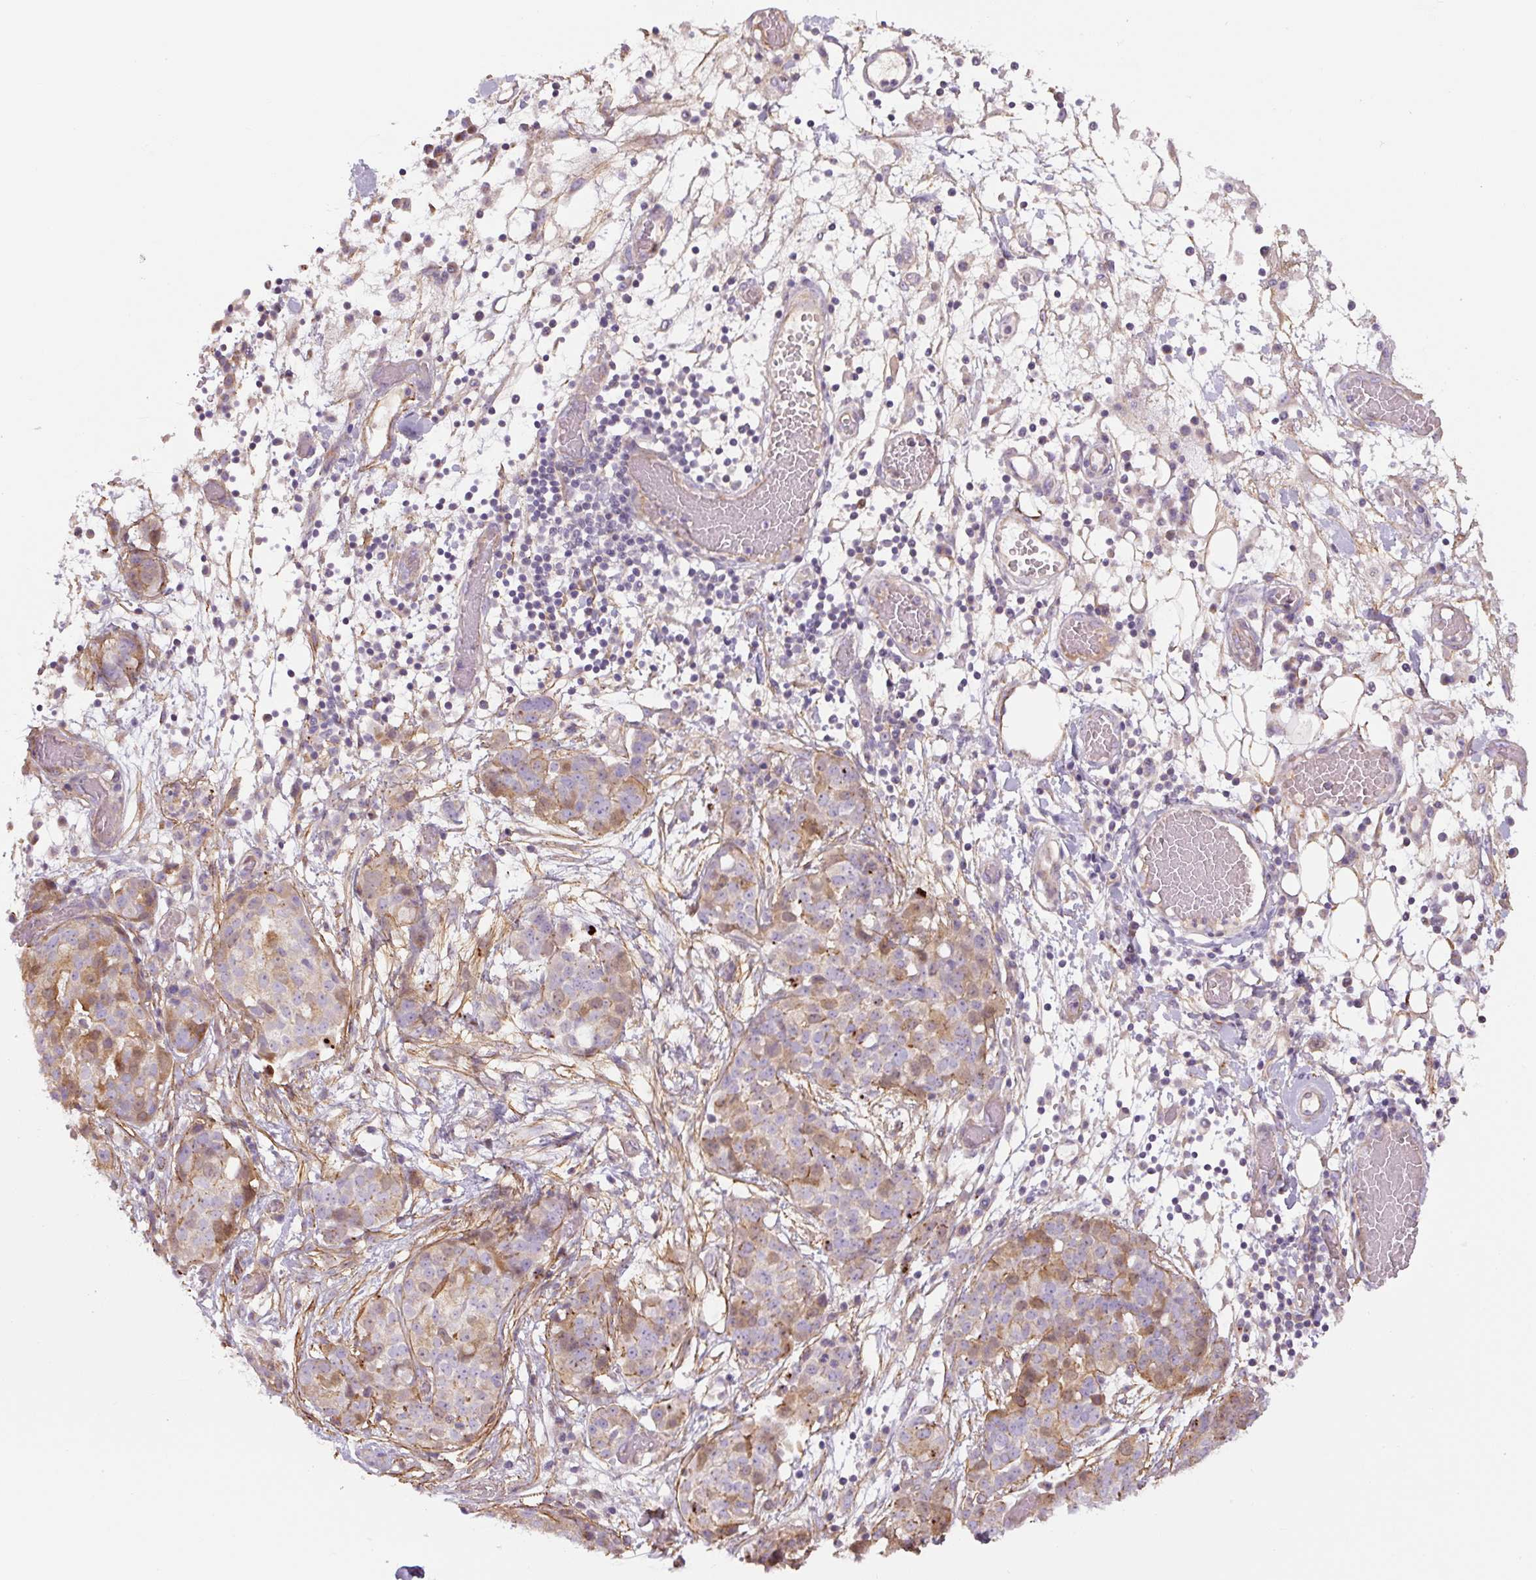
{"staining": {"intensity": "moderate", "quantity": "<25%", "location": "cytoplasmic/membranous"}, "tissue": "ovarian cancer", "cell_type": "Tumor cells", "image_type": "cancer", "snomed": [{"axis": "morphology", "description": "Cystadenocarcinoma, serous, NOS"}, {"axis": "topography", "description": "Soft tissue"}, {"axis": "topography", "description": "Ovary"}], "caption": "Brown immunohistochemical staining in ovarian cancer (serous cystadenocarcinoma) shows moderate cytoplasmic/membranous staining in about <25% of tumor cells. The staining was performed using DAB to visualize the protein expression in brown, while the nuclei were stained in blue with hematoxylin (Magnification: 20x).", "gene": "CCNI2", "patient": {"sex": "female", "age": 57}}